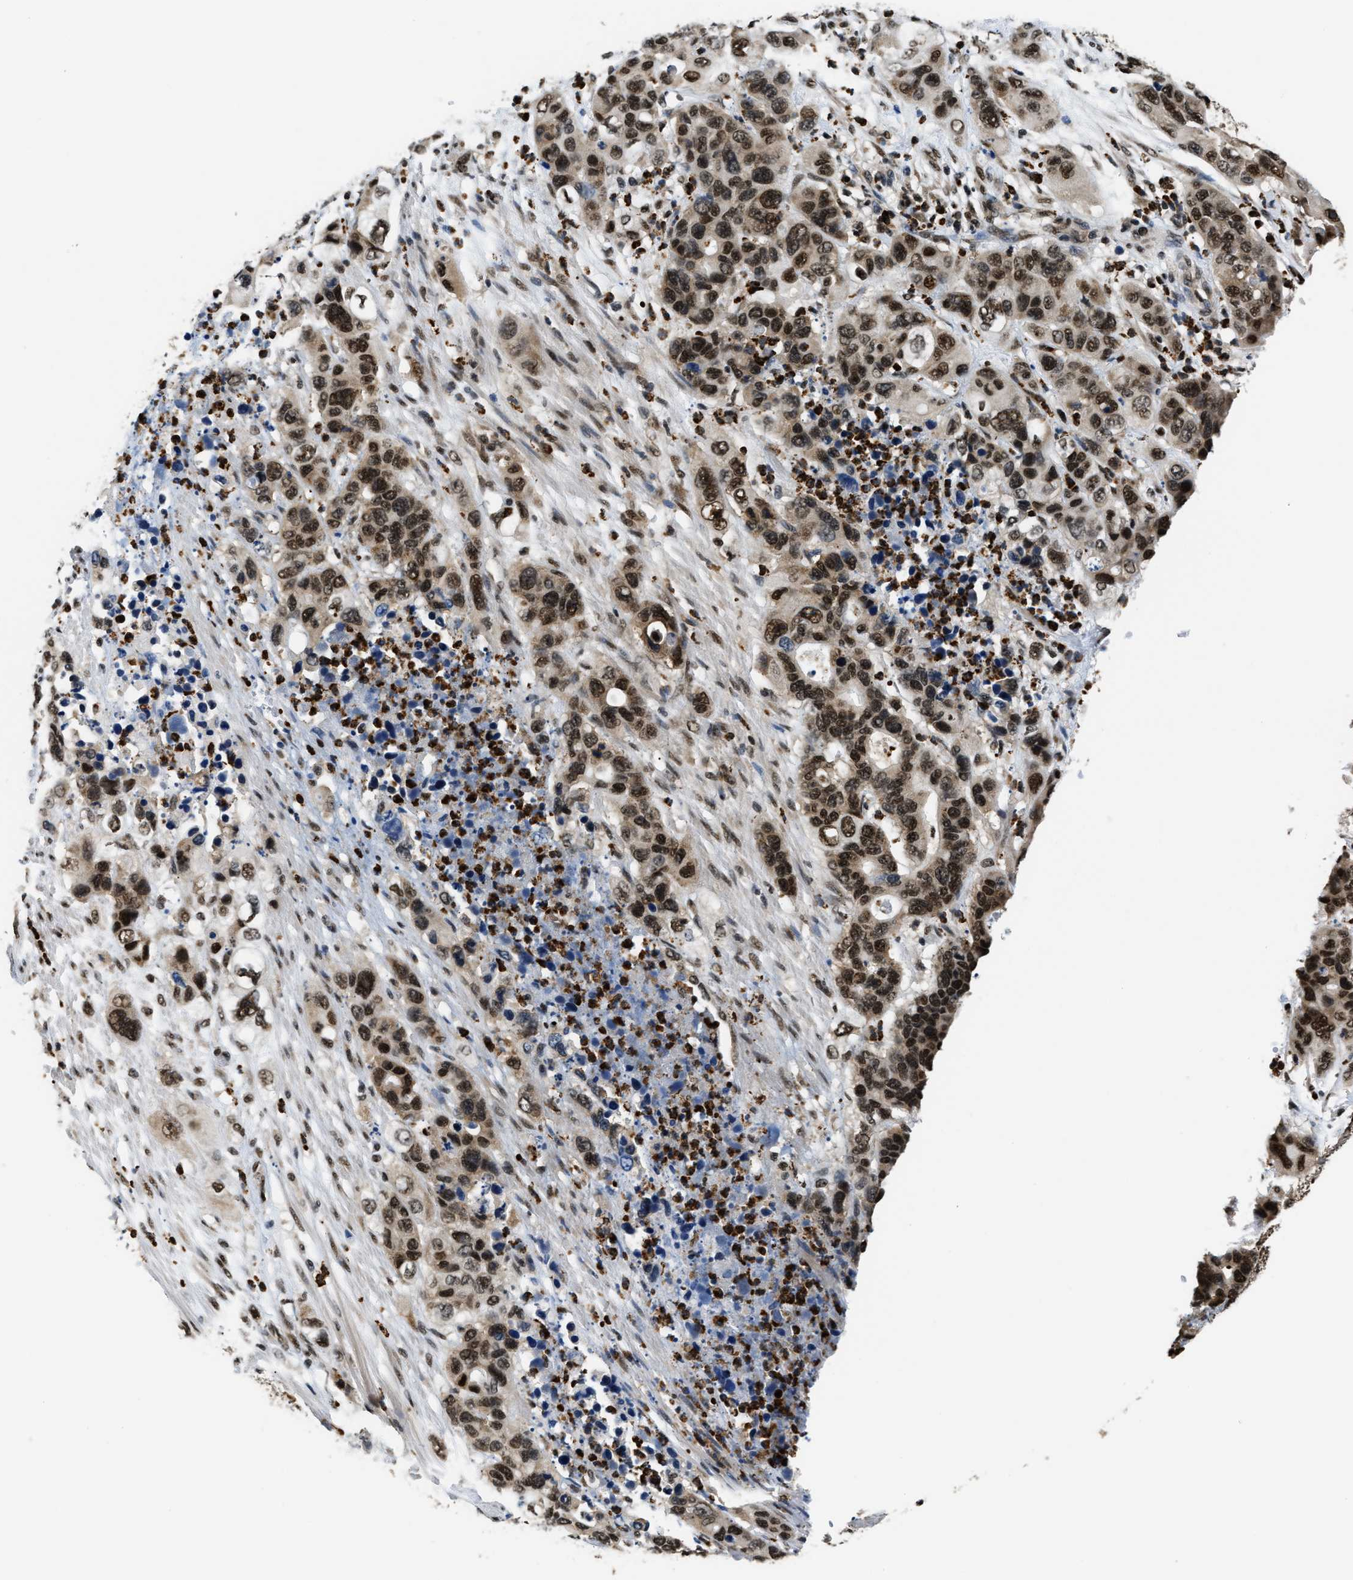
{"staining": {"intensity": "strong", "quantity": ">75%", "location": "nuclear"}, "tissue": "pancreatic cancer", "cell_type": "Tumor cells", "image_type": "cancer", "snomed": [{"axis": "morphology", "description": "Adenocarcinoma, NOS"}, {"axis": "topography", "description": "Pancreas"}], "caption": "This is a histology image of immunohistochemistry (IHC) staining of pancreatic adenocarcinoma, which shows strong positivity in the nuclear of tumor cells.", "gene": "CCNDBP1", "patient": {"sex": "female", "age": 71}}